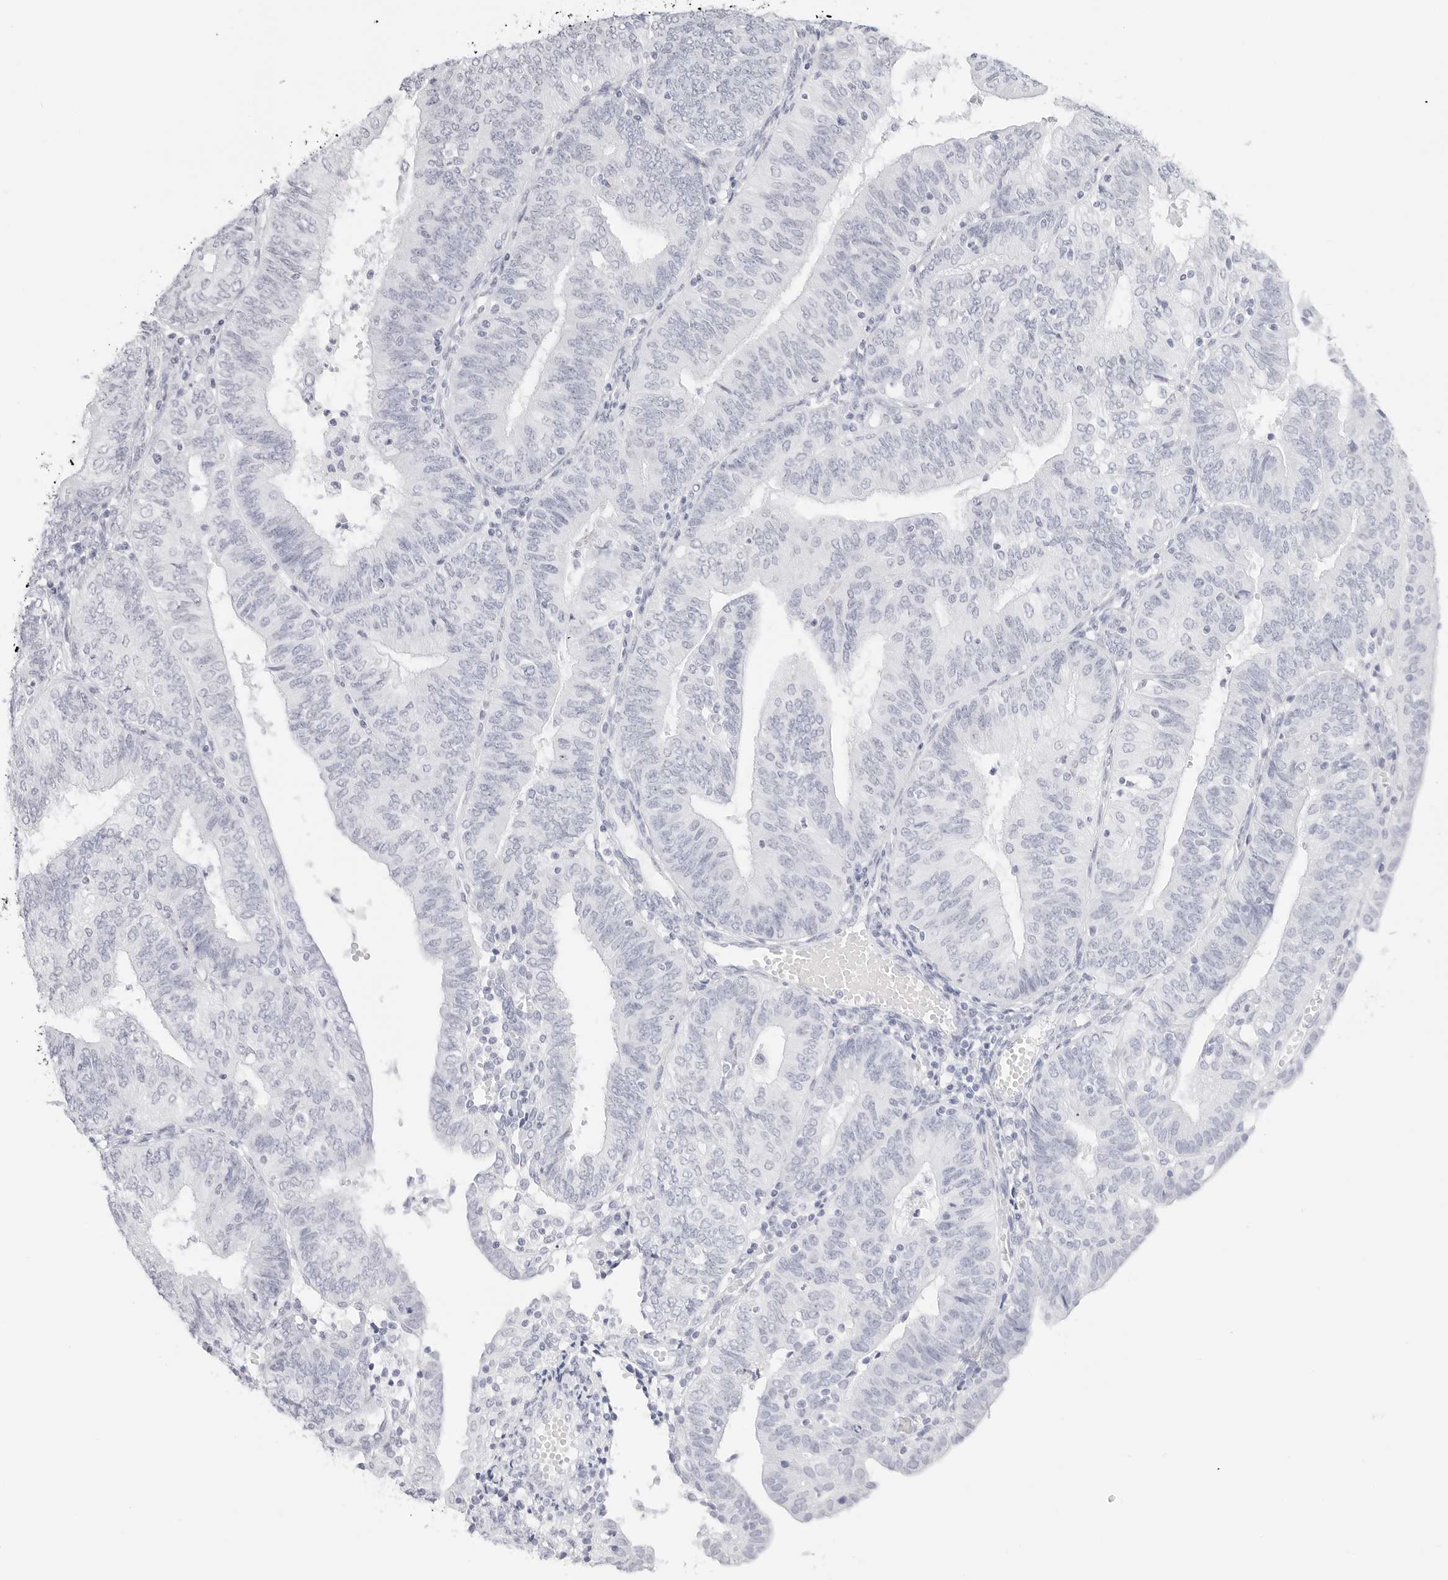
{"staining": {"intensity": "negative", "quantity": "none", "location": "none"}, "tissue": "endometrial cancer", "cell_type": "Tumor cells", "image_type": "cancer", "snomed": [{"axis": "morphology", "description": "Adenocarcinoma, NOS"}, {"axis": "topography", "description": "Endometrium"}], "caption": "Tumor cells are negative for protein expression in human endometrial cancer.", "gene": "TFF2", "patient": {"sex": "female", "age": 58}}